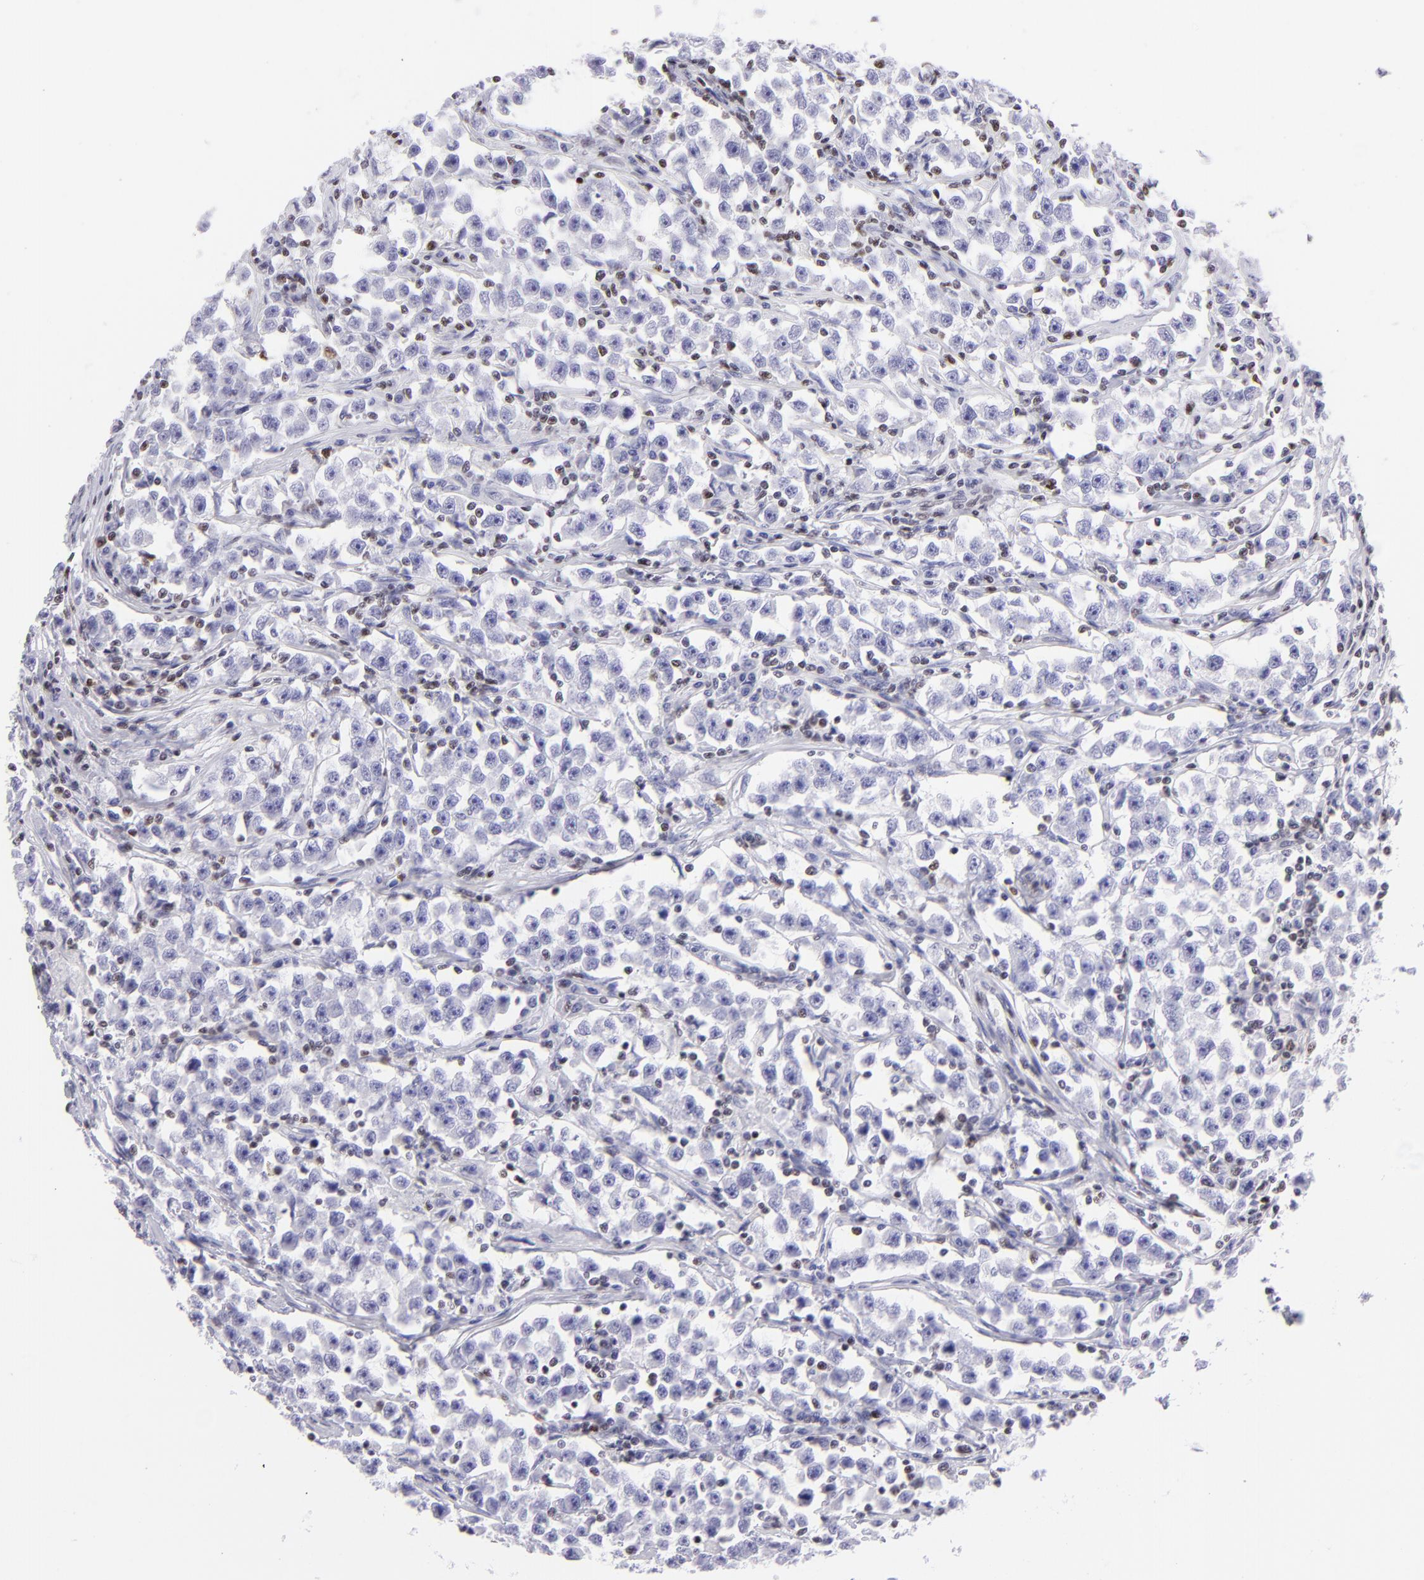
{"staining": {"intensity": "negative", "quantity": "none", "location": "none"}, "tissue": "testis cancer", "cell_type": "Tumor cells", "image_type": "cancer", "snomed": [{"axis": "morphology", "description": "Seminoma, NOS"}, {"axis": "topography", "description": "Testis"}], "caption": "Tumor cells show no significant protein expression in testis cancer. The staining was performed using DAB (3,3'-diaminobenzidine) to visualize the protein expression in brown, while the nuclei were stained in blue with hematoxylin (Magnification: 20x).", "gene": "ETS1", "patient": {"sex": "male", "age": 33}}